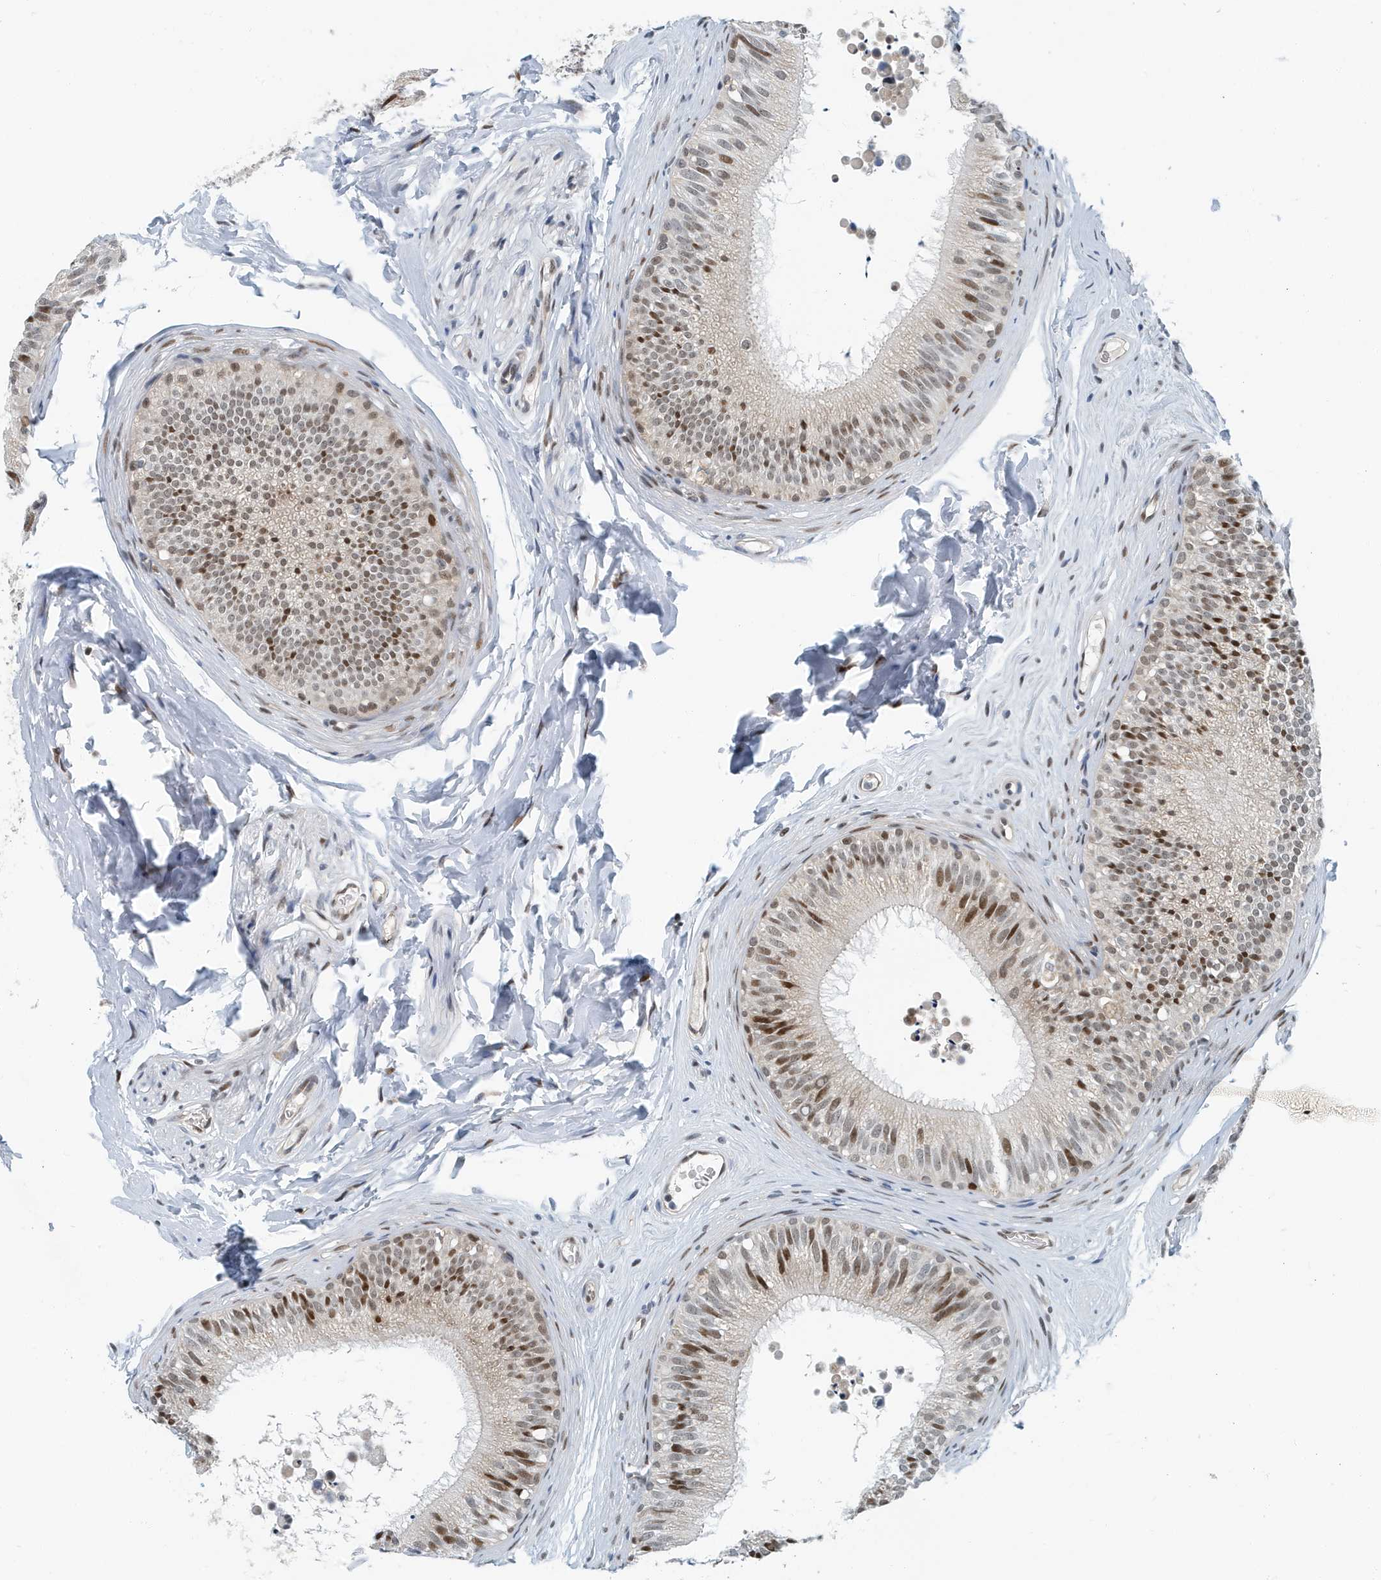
{"staining": {"intensity": "moderate", "quantity": ">75%", "location": "nuclear"}, "tissue": "epididymis", "cell_type": "Glandular cells", "image_type": "normal", "snomed": [{"axis": "morphology", "description": "Normal tissue, NOS"}, {"axis": "topography", "description": "Epididymis"}], "caption": "Immunohistochemistry (IHC) staining of benign epididymis, which displays medium levels of moderate nuclear positivity in approximately >75% of glandular cells indicating moderate nuclear protein expression. The staining was performed using DAB (3,3'-diaminobenzidine) (brown) for protein detection and nuclei were counterstained in hematoxylin (blue).", "gene": "KIF15", "patient": {"sex": "male", "age": 29}}